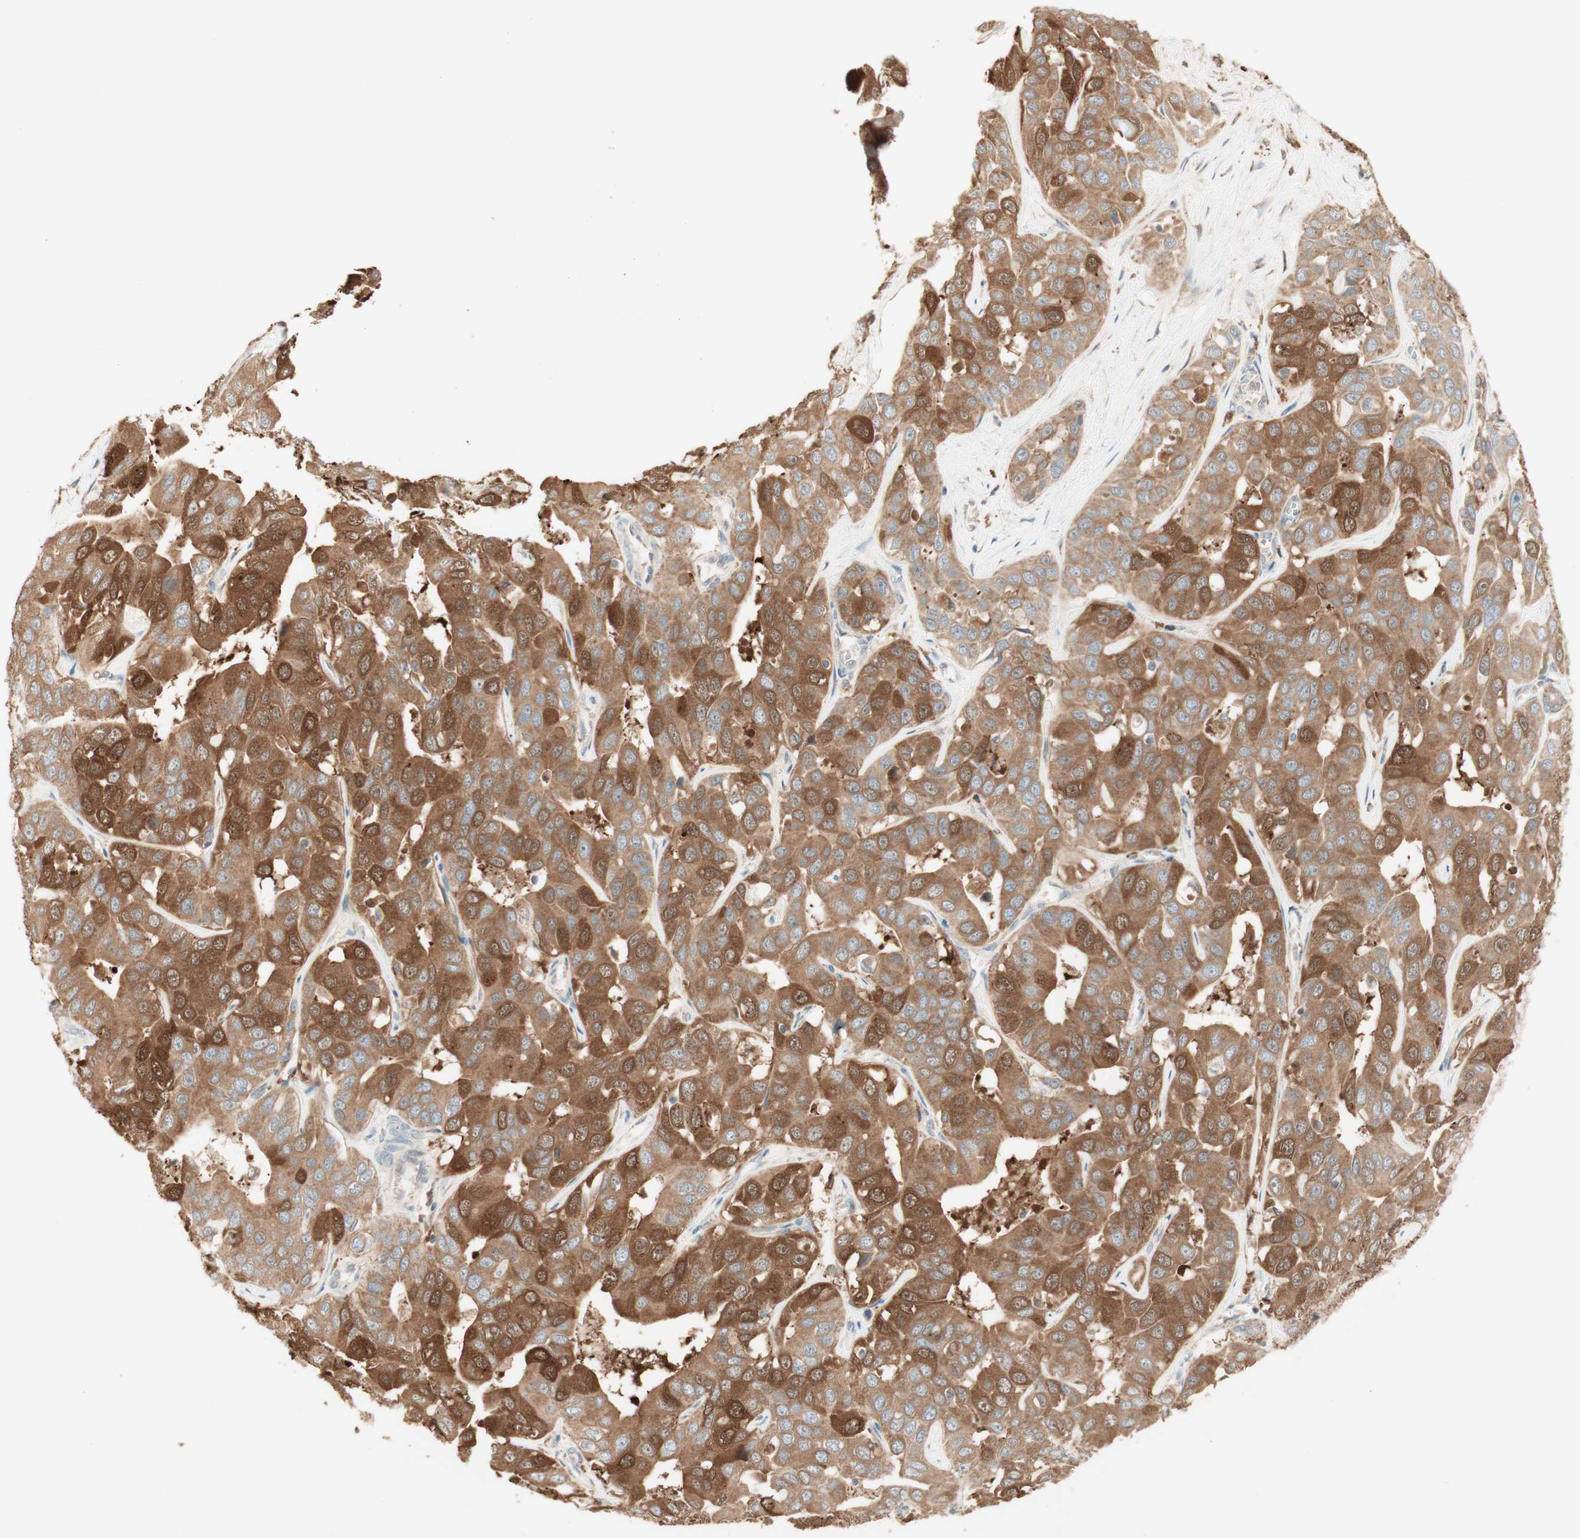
{"staining": {"intensity": "moderate", "quantity": ">75%", "location": "cytoplasmic/membranous"}, "tissue": "liver cancer", "cell_type": "Tumor cells", "image_type": "cancer", "snomed": [{"axis": "morphology", "description": "Cholangiocarcinoma"}, {"axis": "topography", "description": "Liver"}], "caption": "This is an image of IHC staining of liver cancer, which shows moderate positivity in the cytoplasmic/membranous of tumor cells.", "gene": "CLCN2", "patient": {"sex": "female", "age": 52}}